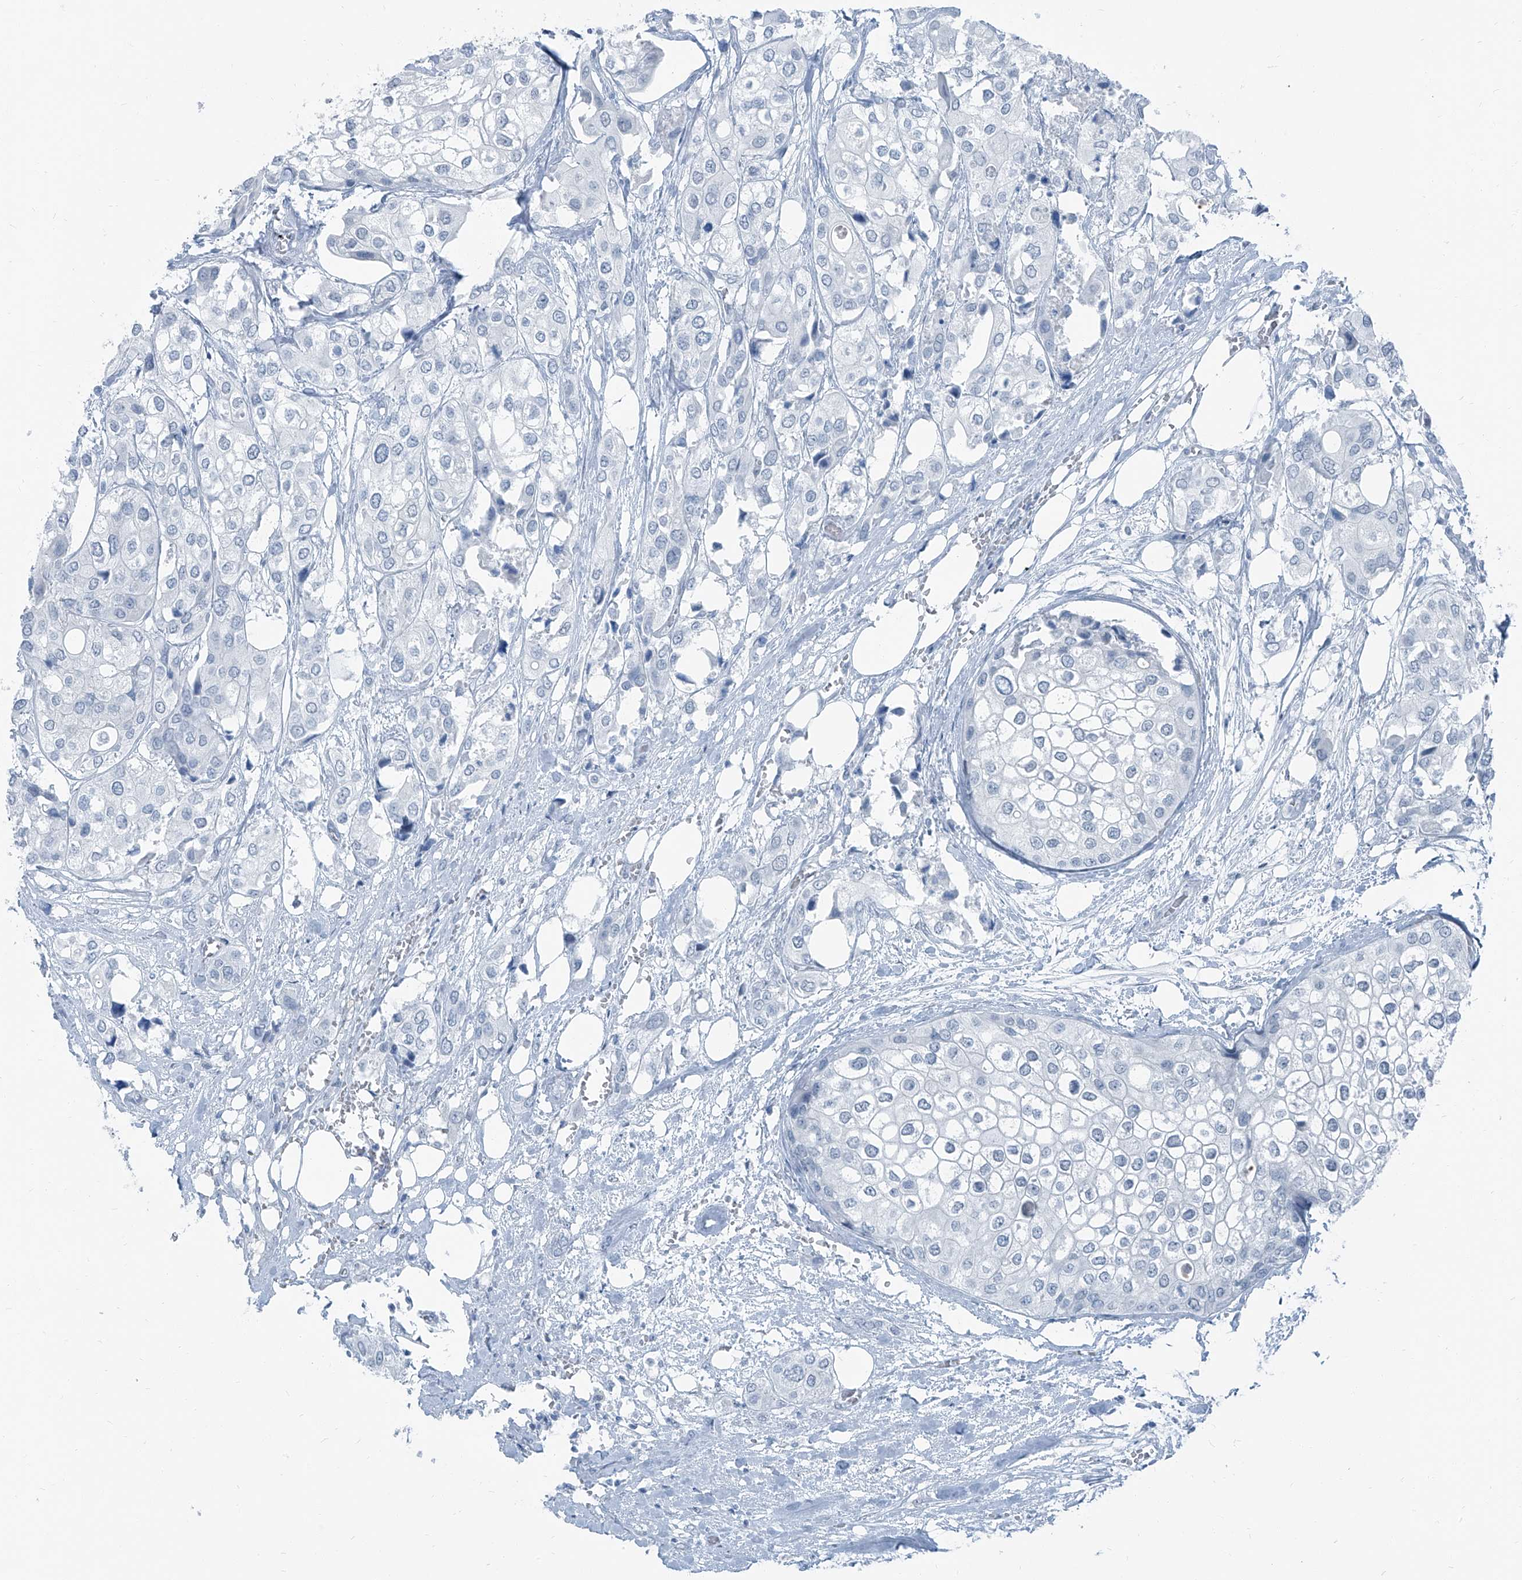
{"staining": {"intensity": "negative", "quantity": "none", "location": "none"}, "tissue": "urothelial cancer", "cell_type": "Tumor cells", "image_type": "cancer", "snomed": [{"axis": "morphology", "description": "Urothelial carcinoma, High grade"}, {"axis": "topography", "description": "Urinary bladder"}], "caption": "Immunohistochemical staining of urothelial cancer demonstrates no significant expression in tumor cells.", "gene": "RGN", "patient": {"sex": "male", "age": 64}}